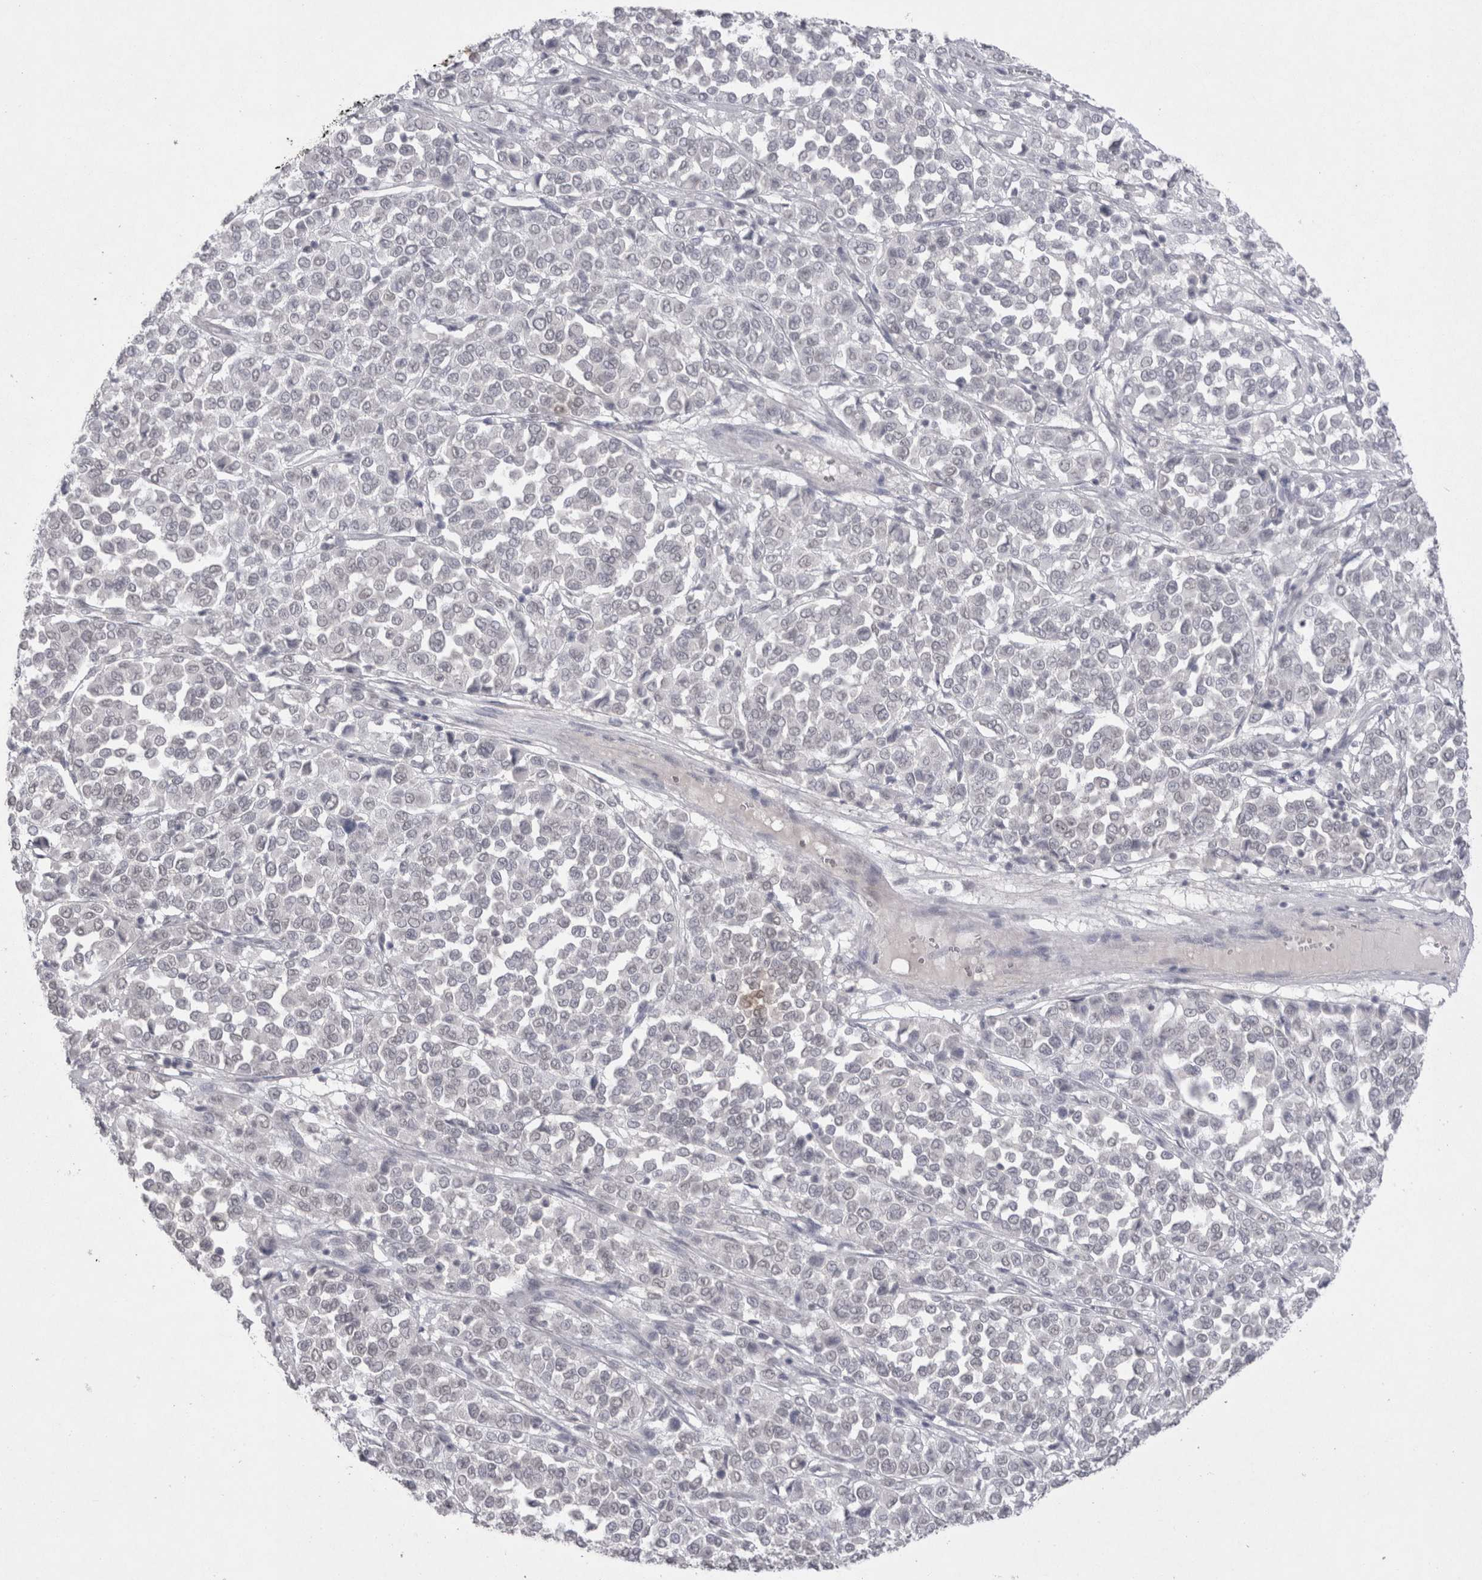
{"staining": {"intensity": "negative", "quantity": "none", "location": "none"}, "tissue": "melanoma", "cell_type": "Tumor cells", "image_type": "cancer", "snomed": [{"axis": "morphology", "description": "Malignant melanoma, Metastatic site"}, {"axis": "topography", "description": "Pancreas"}], "caption": "IHC of melanoma shows no staining in tumor cells.", "gene": "DDX4", "patient": {"sex": "female", "age": 30}}